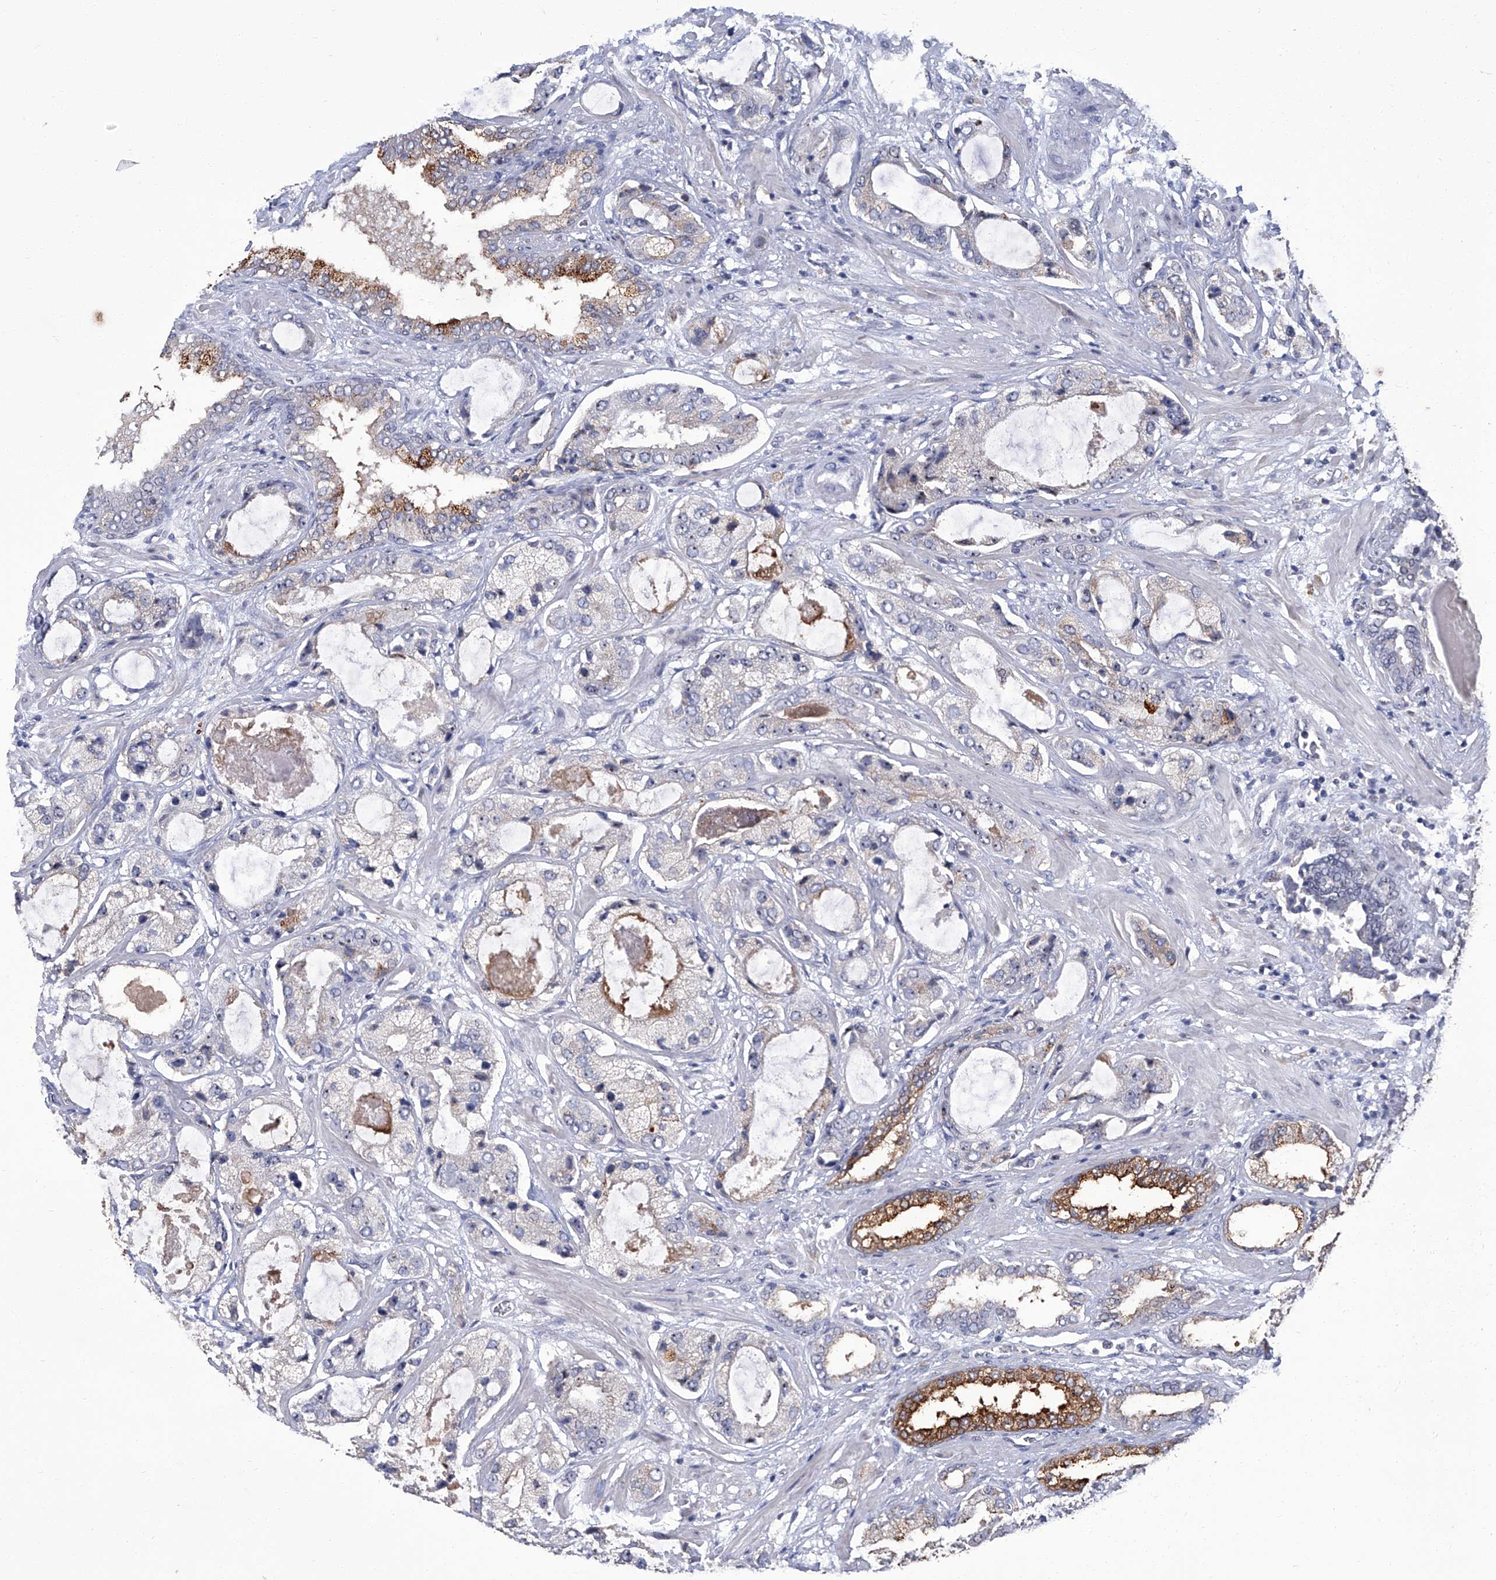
{"staining": {"intensity": "moderate", "quantity": "<25%", "location": "cytoplasmic/membranous"}, "tissue": "prostate cancer", "cell_type": "Tumor cells", "image_type": "cancer", "snomed": [{"axis": "morphology", "description": "Normal tissue, NOS"}, {"axis": "morphology", "description": "Adenocarcinoma, High grade"}, {"axis": "topography", "description": "Prostate"}, {"axis": "topography", "description": "Peripheral nerve tissue"}], "caption": "The image displays staining of prostate adenocarcinoma (high-grade), revealing moderate cytoplasmic/membranous protein expression (brown color) within tumor cells.", "gene": "CMTR1", "patient": {"sex": "male", "age": 59}}